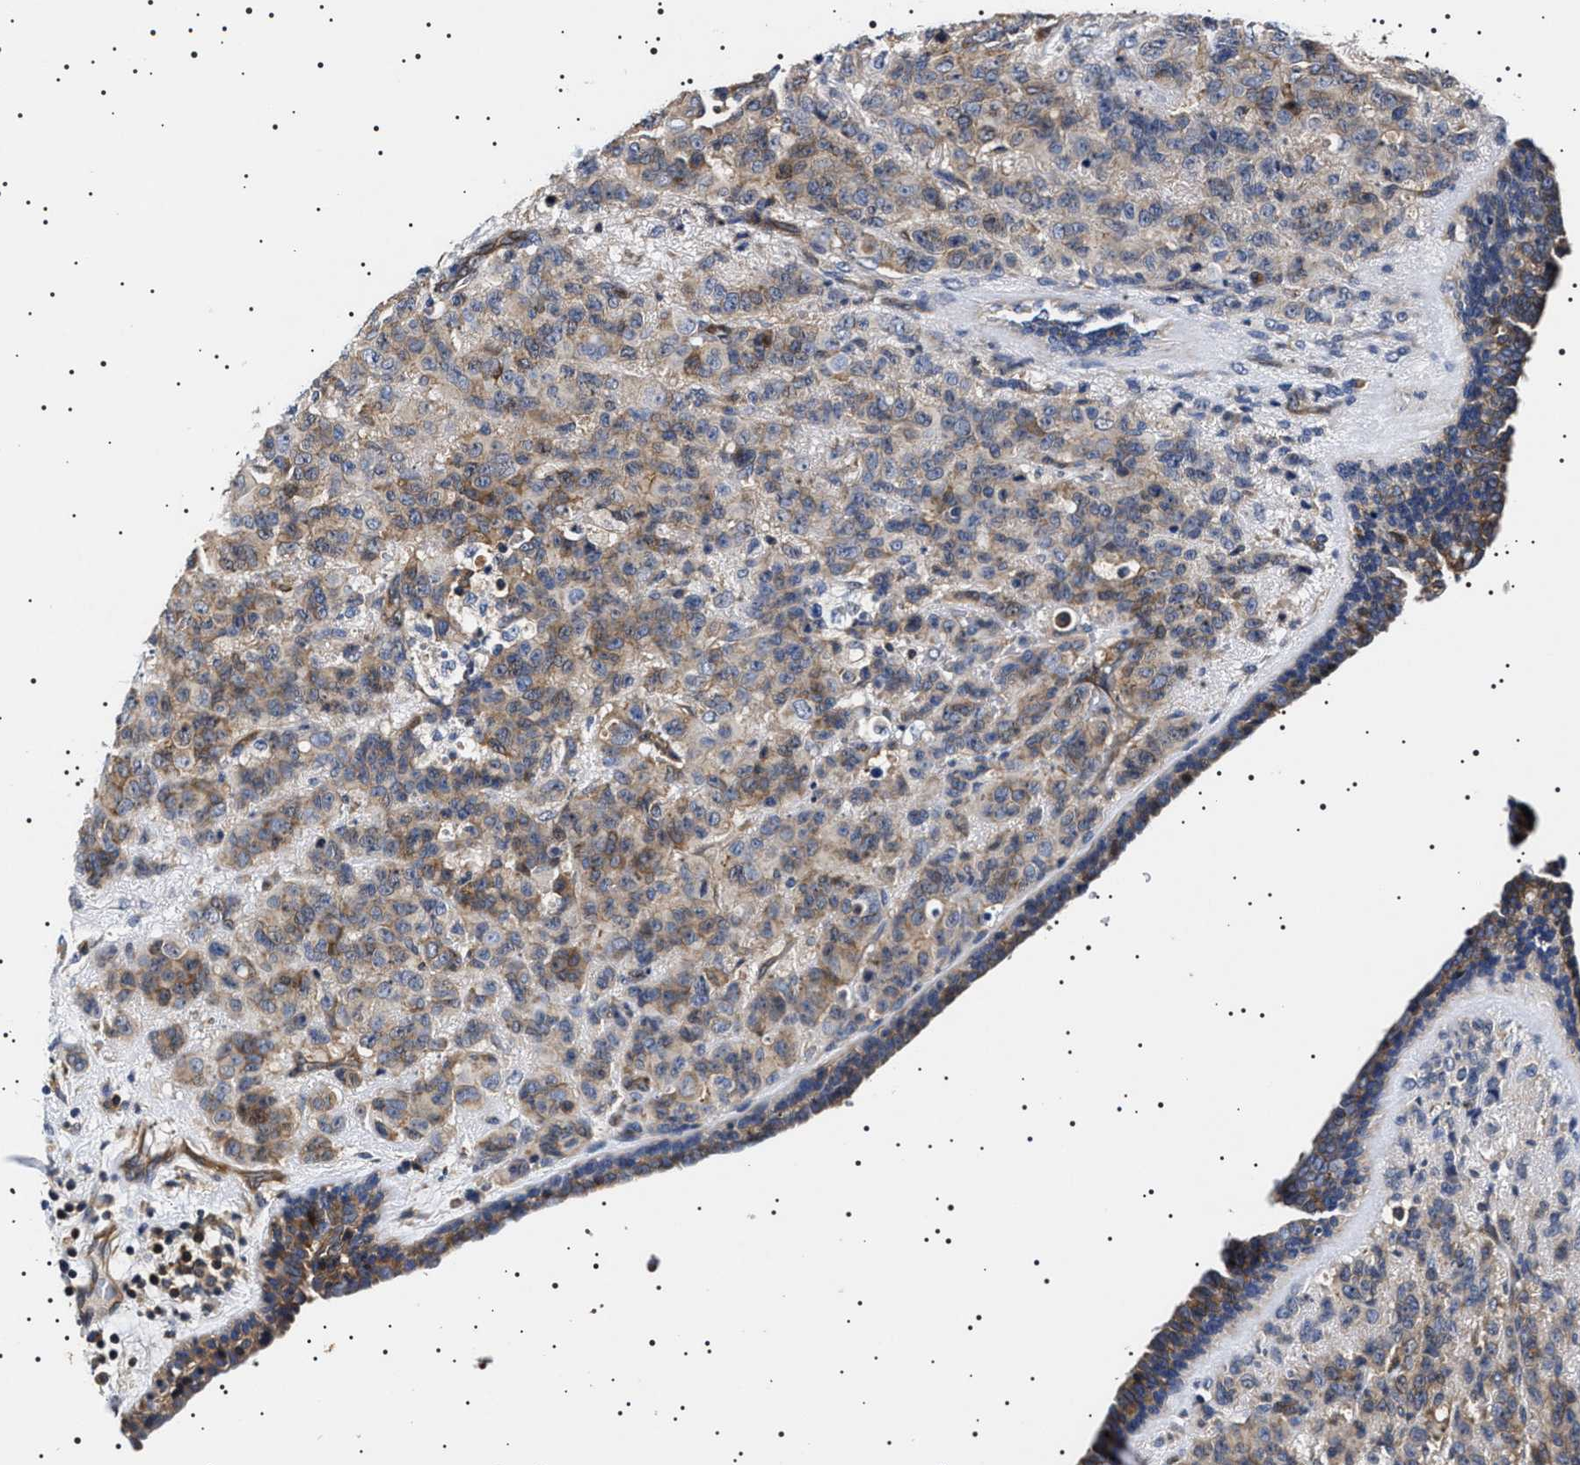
{"staining": {"intensity": "weak", "quantity": ">75%", "location": "cytoplasmic/membranous"}, "tissue": "breast cancer", "cell_type": "Tumor cells", "image_type": "cancer", "snomed": [{"axis": "morphology", "description": "Duct carcinoma"}, {"axis": "topography", "description": "Breast"}], "caption": "Infiltrating ductal carcinoma (breast) stained with a brown dye displays weak cytoplasmic/membranous positive staining in about >75% of tumor cells.", "gene": "SLC4A7", "patient": {"sex": "female", "age": 40}}